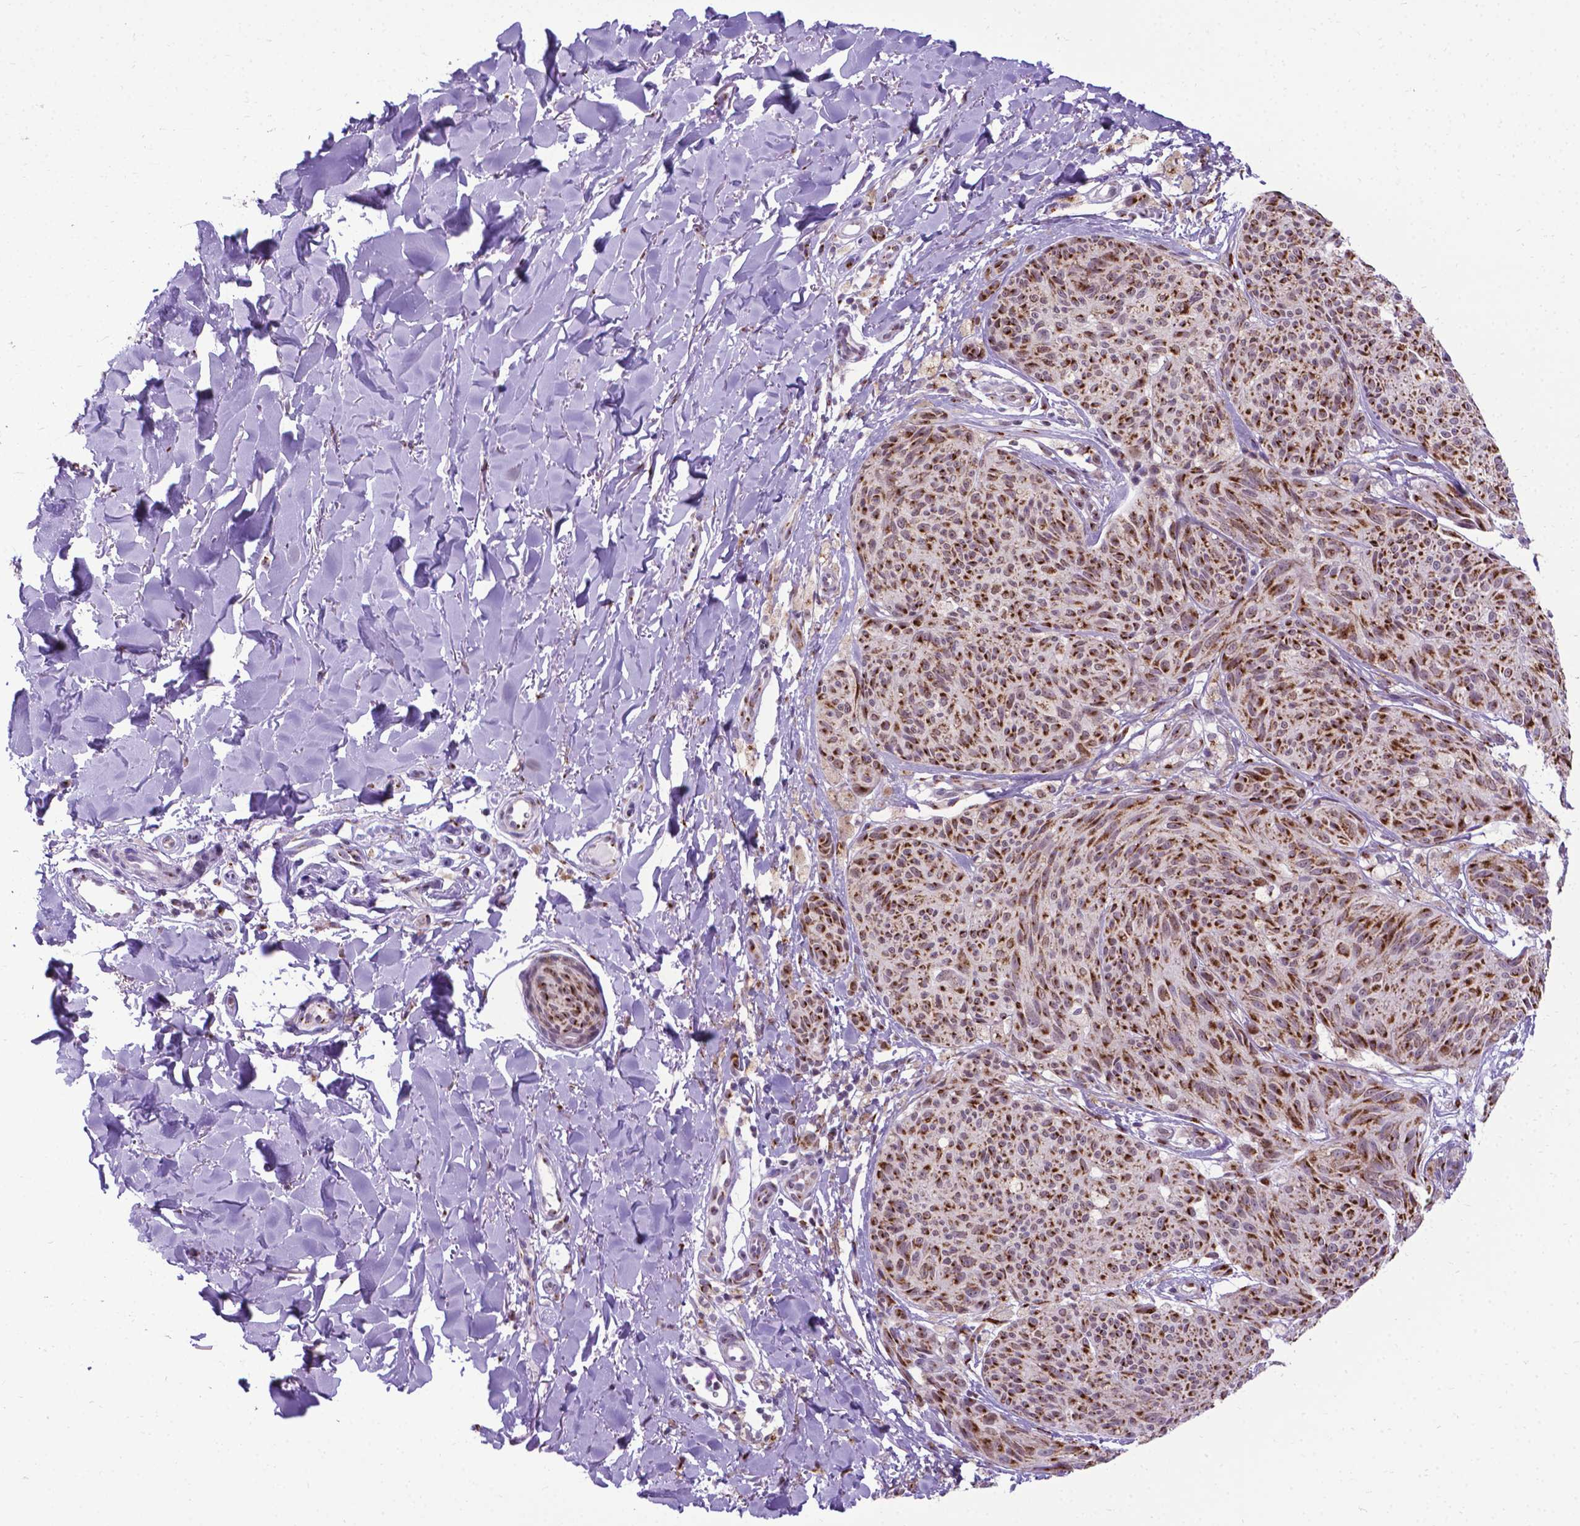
{"staining": {"intensity": "moderate", "quantity": ">75%", "location": "cytoplasmic/membranous"}, "tissue": "melanoma", "cell_type": "Tumor cells", "image_type": "cancer", "snomed": [{"axis": "morphology", "description": "Malignant melanoma, NOS"}, {"axis": "topography", "description": "Skin"}], "caption": "High-magnification brightfield microscopy of melanoma stained with DAB (brown) and counterstained with hematoxylin (blue). tumor cells exhibit moderate cytoplasmic/membranous staining is seen in approximately>75% of cells.", "gene": "MRPL10", "patient": {"sex": "female", "age": 87}}